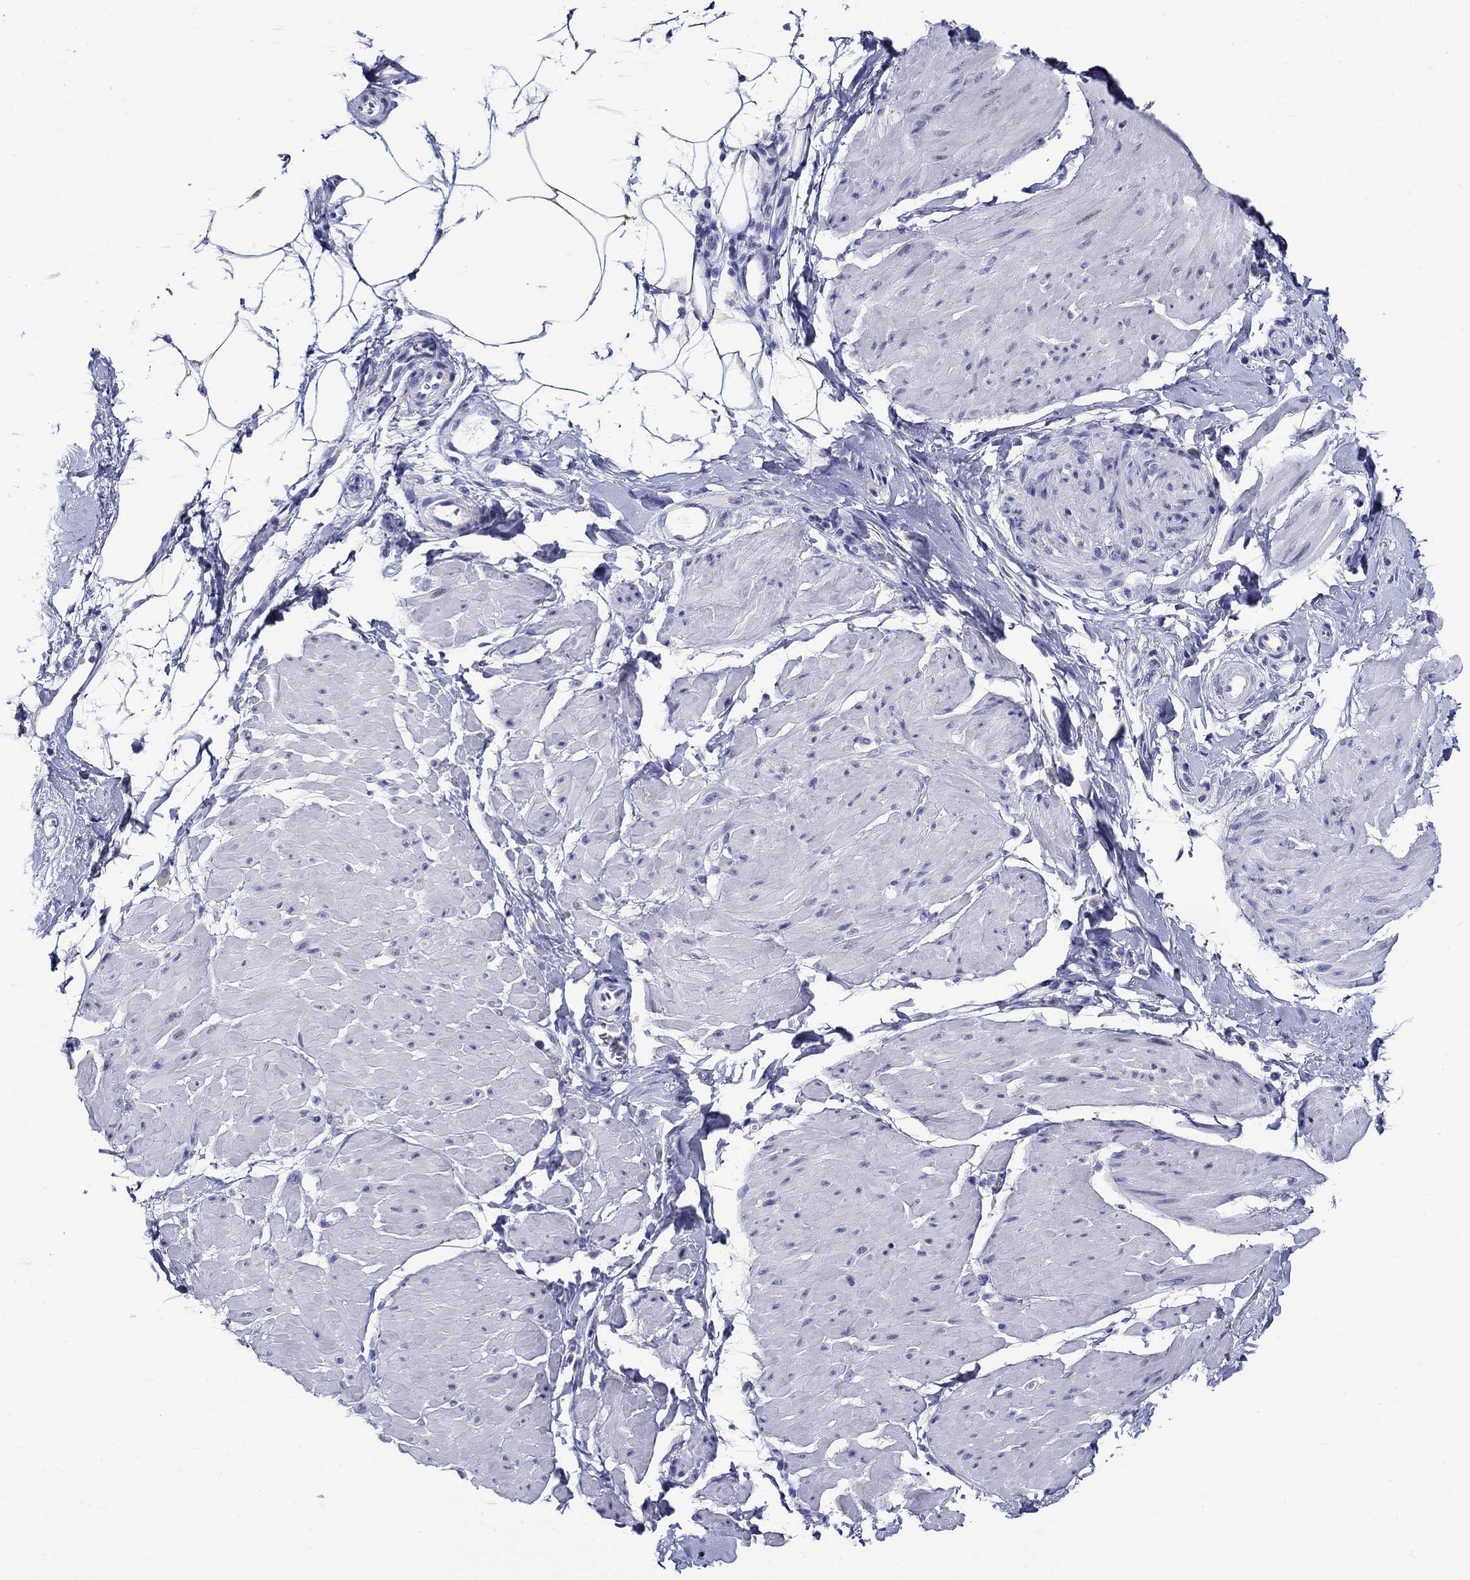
{"staining": {"intensity": "negative", "quantity": "none", "location": "none"}, "tissue": "smooth muscle", "cell_type": "Smooth muscle cells", "image_type": "normal", "snomed": [{"axis": "morphology", "description": "Normal tissue, NOS"}, {"axis": "topography", "description": "Adipose tissue"}, {"axis": "topography", "description": "Smooth muscle"}, {"axis": "topography", "description": "Peripheral nerve tissue"}], "caption": "This is an immunohistochemistry photomicrograph of normal smooth muscle. There is no positivity in smooth muscle cells.", "gene": "CRYGS", "patient": {"sex": "male", "age": 83}}